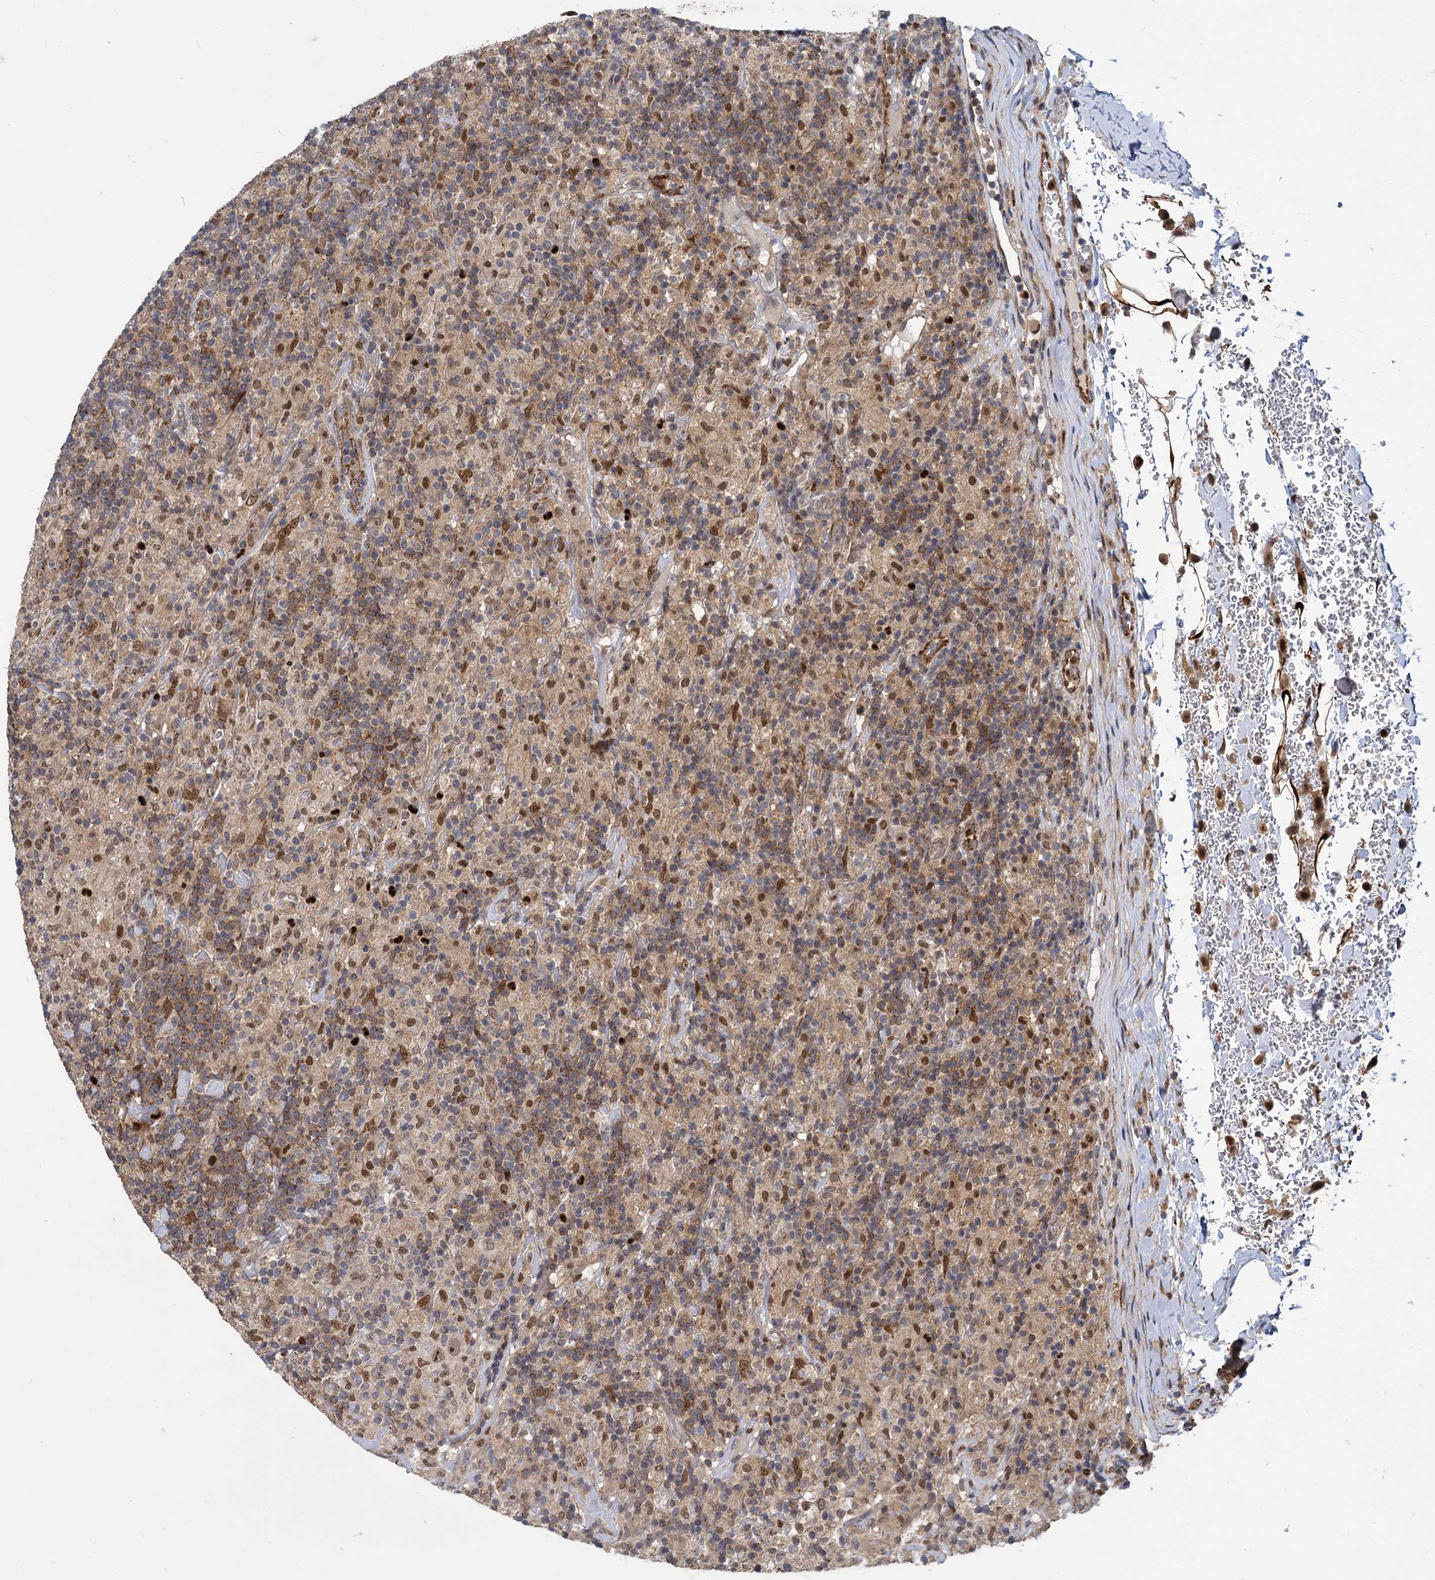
{"staining": {"intensity": "weak", "quantity": ">75%", "location": "nuclear"}, "tissue": "lymphoma", "cell_type": "Tumor cells", "image_type": "cancer", "snomed": [{"axis": "morphology", "description": "Hodgkin's disease, NOS"}, {"axis": "topography", "description": "Lymph node"}], "caption": "Immunohistochemistry (IHC) (DAB (3,3'-diaminobenzidine)) staining of human Hodgkin's disease reveals weak nuclear protein expression in approximately >75% of tumor cells. The protein of interest is shown in brown color, while the nuclei are stained blue.", "gene": "GAL3ST4", "patient": {"sex": "male", "age": 70}}